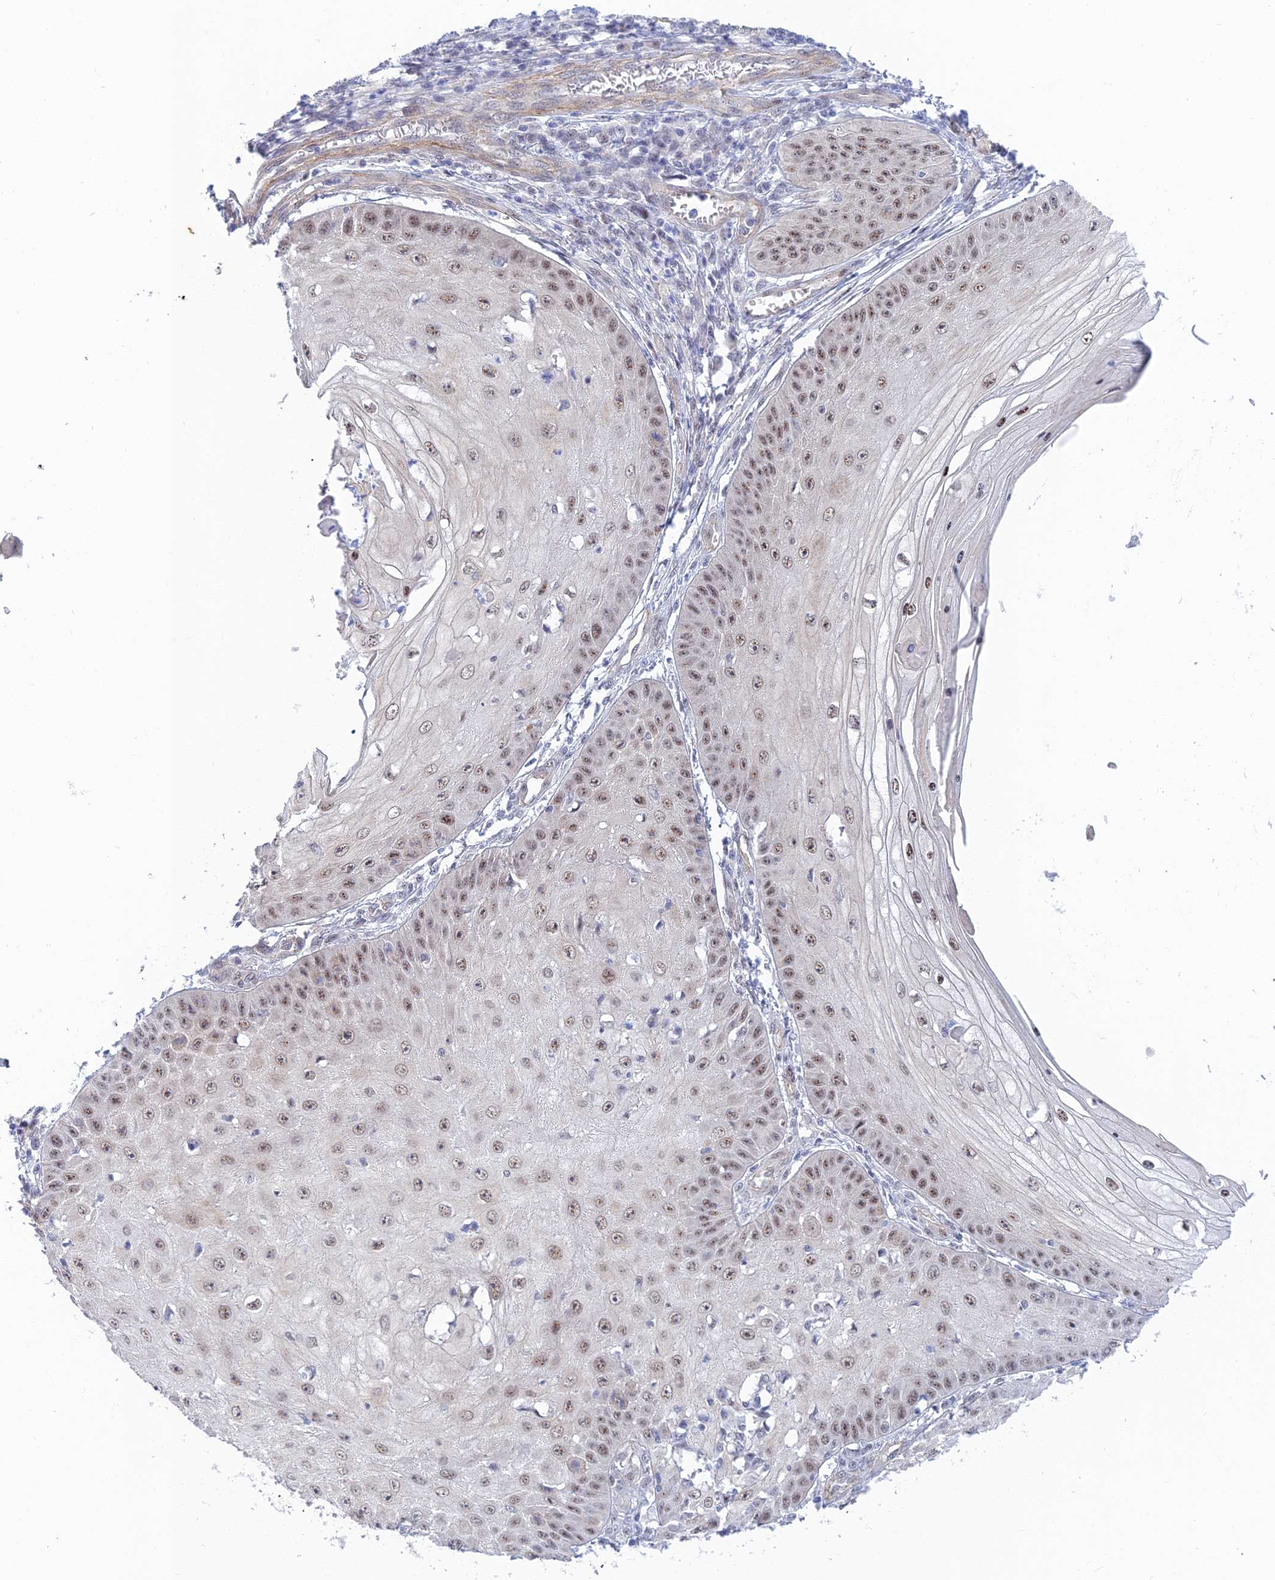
{"staining": {"intensity": "moderate", "quantity": ">75%", "location": "nuclear"}, "tissue": "skin cancer", "cell_type": "Tumor cells", "image_type": "cancer", "snomed": [{"axis": "morphology", "description": "Squamous cell carcinoma, NOS"}, {"axis": "topography", "description": "Skin"}], "caption": "Squamous cell carcinoma (skin) stained with a protein marker shows moderate staining in tumor cells.", "gene": "CFAP92", "patient": {"sex": "male", "age": 70}}